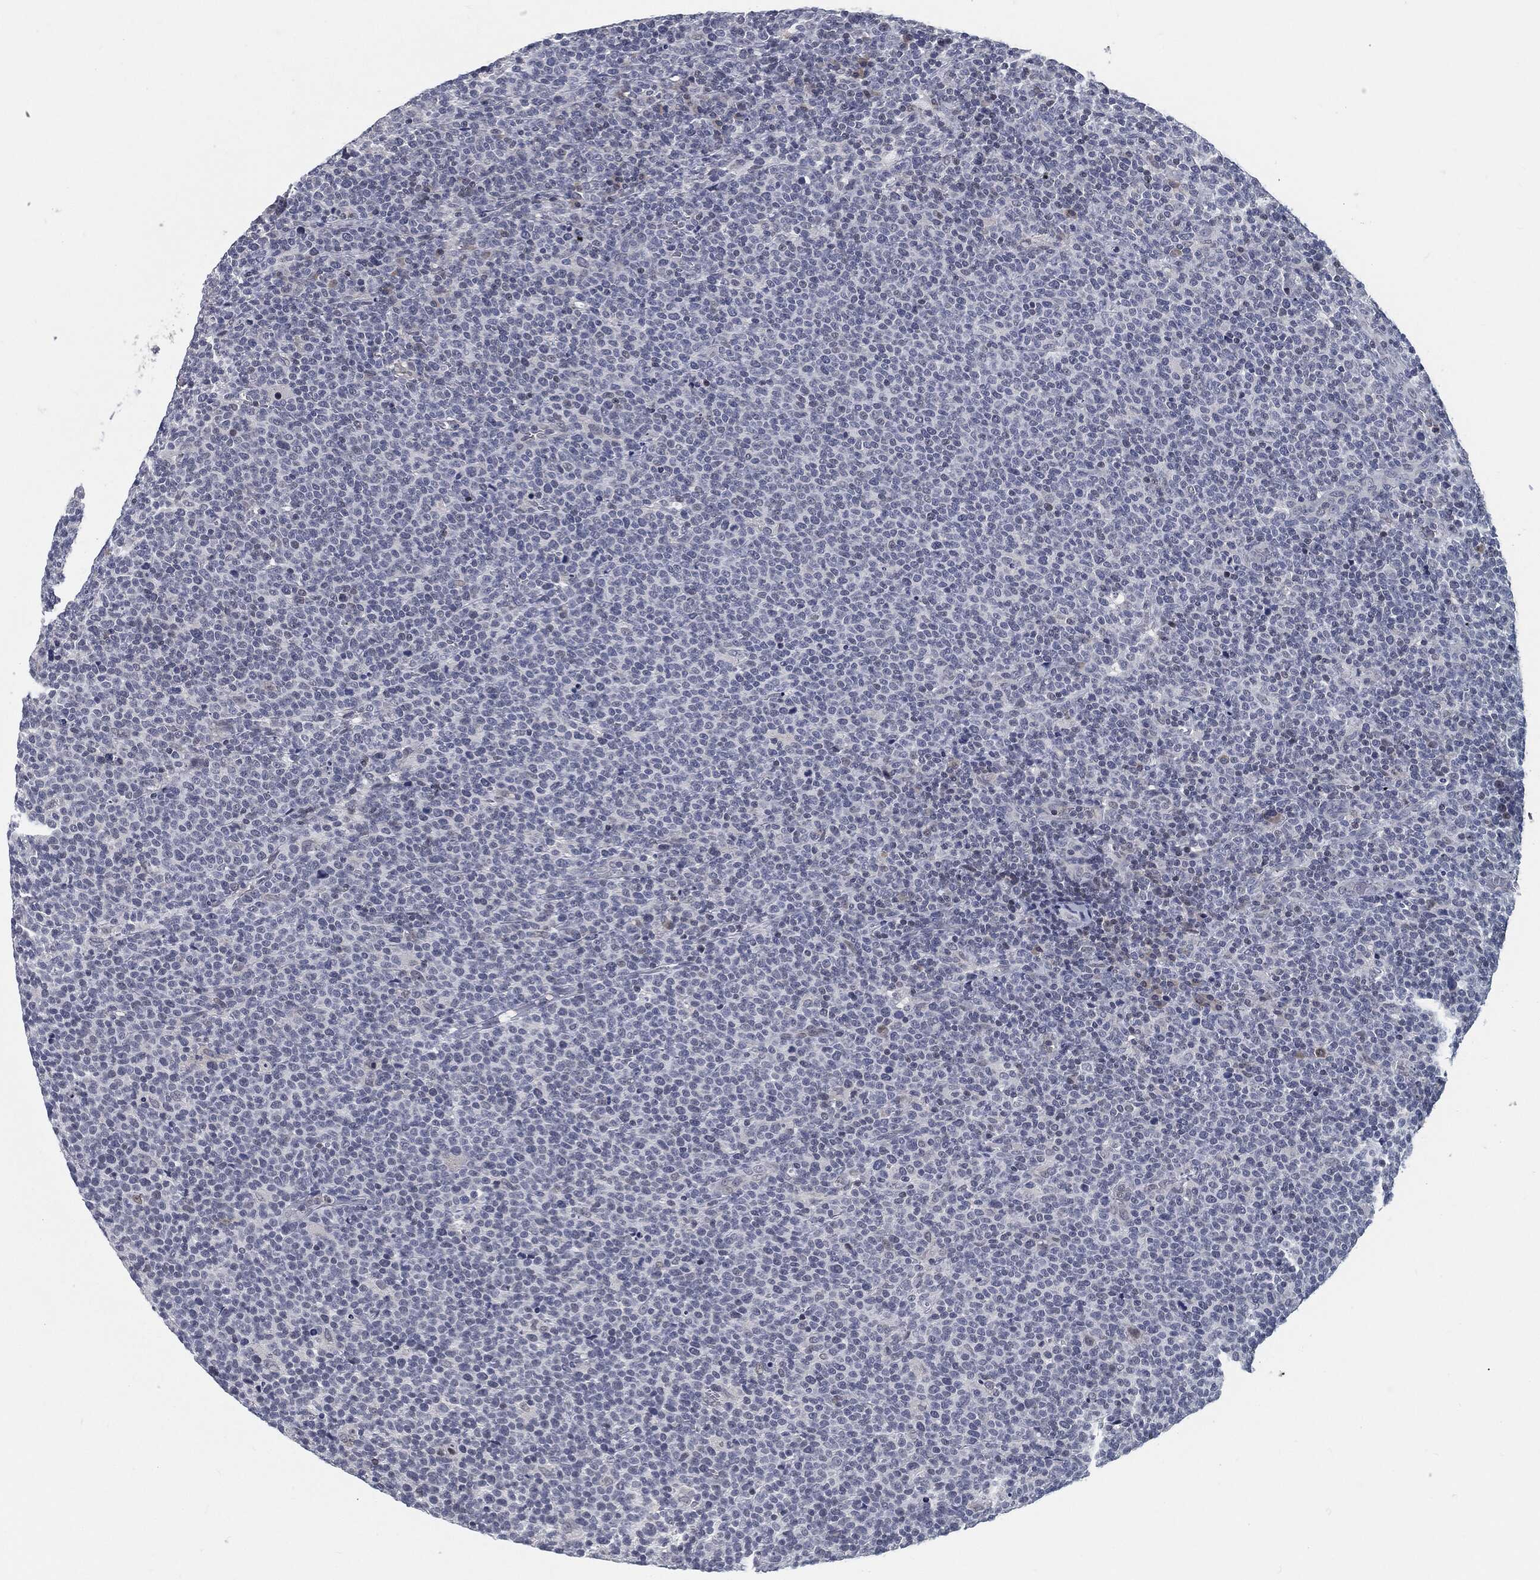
{"staining": {"intensity": "negative", "quantity": "none", "location": "none"}, "tissue": "lymphoma", "cell_type": "Tumor cells", "image_type": "cancer", "snomed": [{"axis": "morphology", "description": "Malignant lymphoma, non-Hodgkin's type, High grade"}, {"axis": "topography", "description": "Lymph node"}], "caption": "Lymphoma stained for a protein using immunohistochemistry displays no positivity tumor cells.", "gene": "PROM1", "patient": {"sex": "male", "age": 61}}